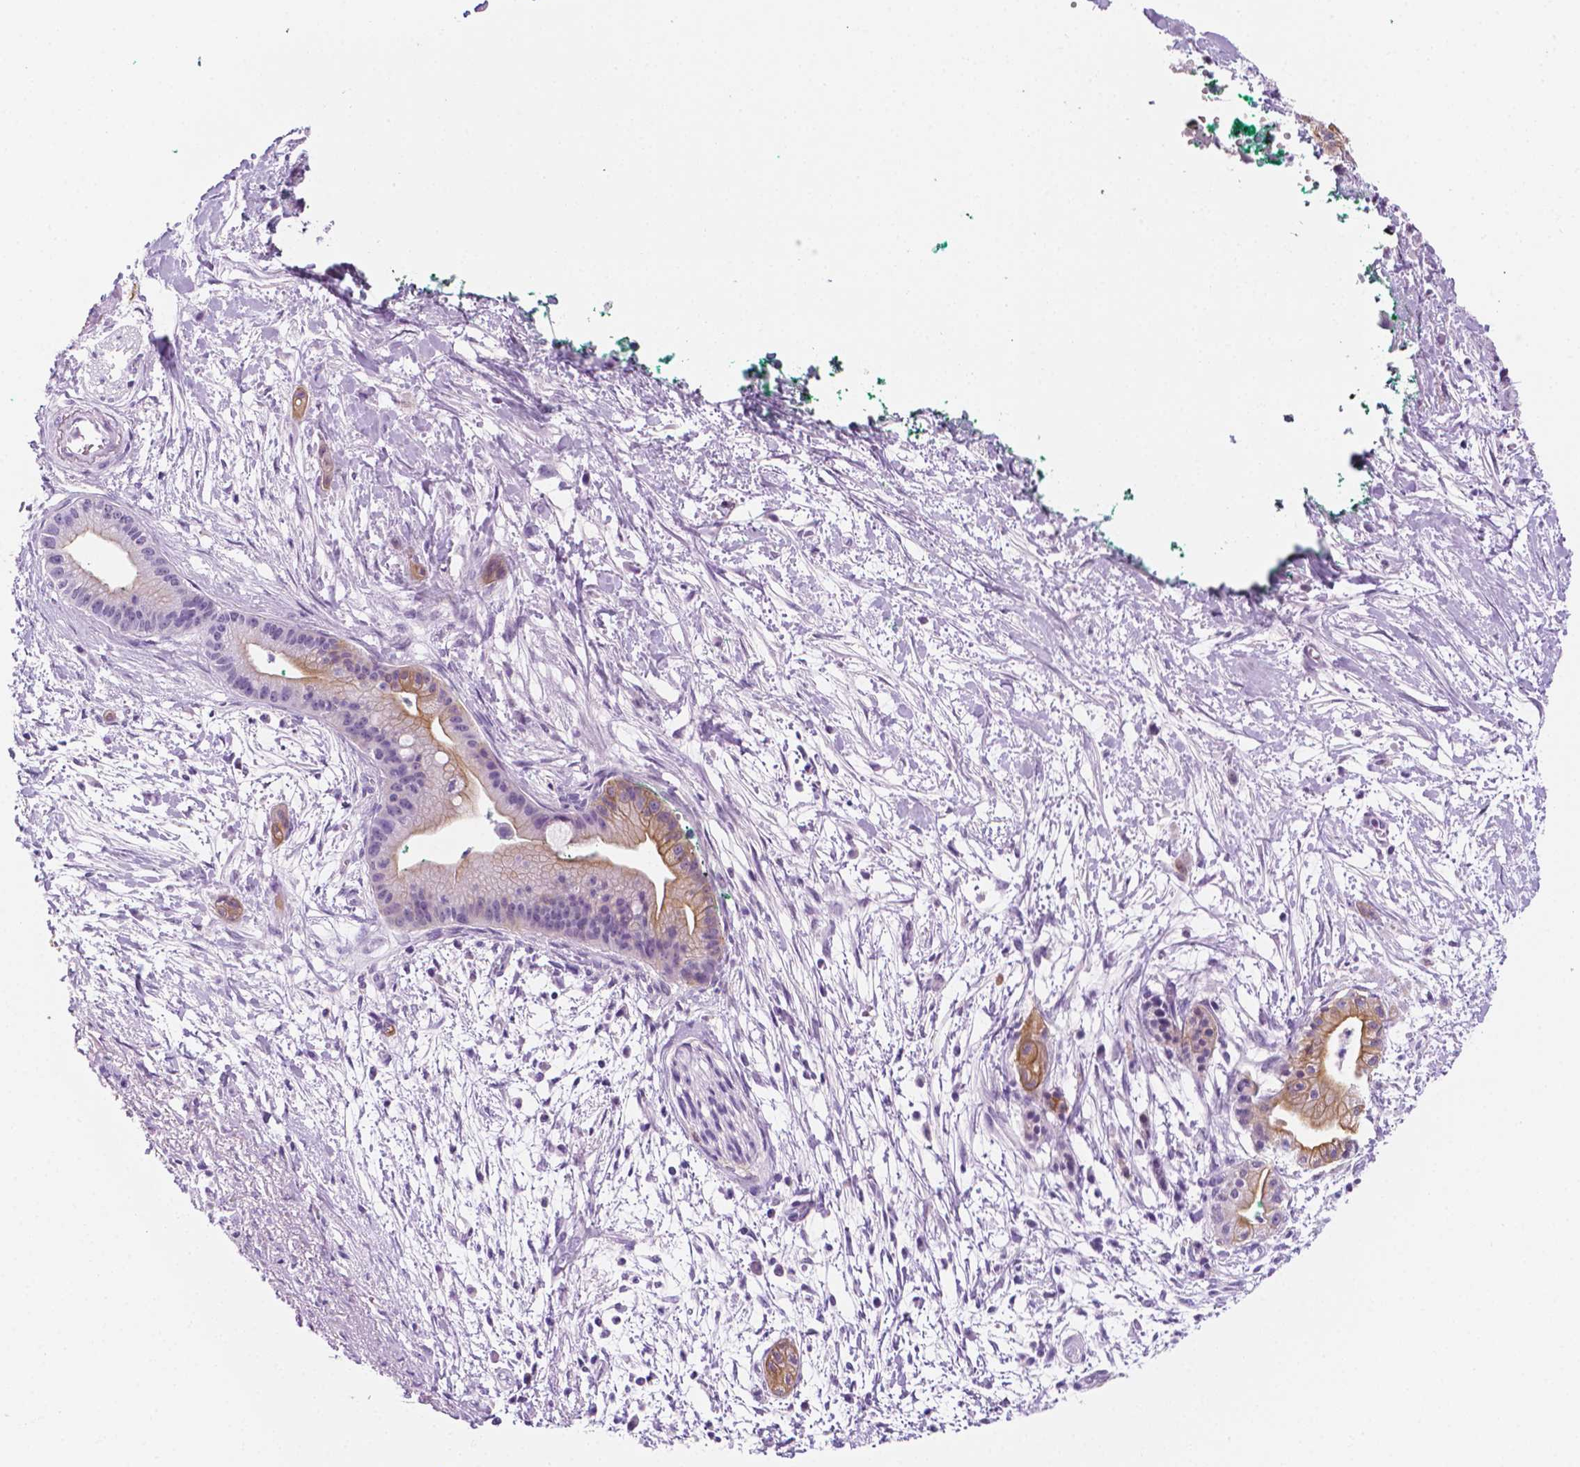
{"staining": {"intensity": "moderate", "quantity": "<25%", "location": "cytoplasmic/membranous"}, "tissue": "pancreatic cancer", "cell_type": "Tumor cells", "image_type": "cancer", "snomed": [{"axis": "morphology", "description": "Normal tissue, NOS"}, {"axis": "morphology", "description": "Adenocarcinoma, NOS"}, {"axis": "topography", "description": "Lymph node"}, {"axis": "topography", "description": "Pancreas"}], "caption": "Pancreatic cancer stained with immunohistochemistry (IHC) reveals moderate cytoplasmic/membranous staining in approximately <25% of tumor cells.", "gene": "PPL", "patient": {"sex": "female", "age": 58}}